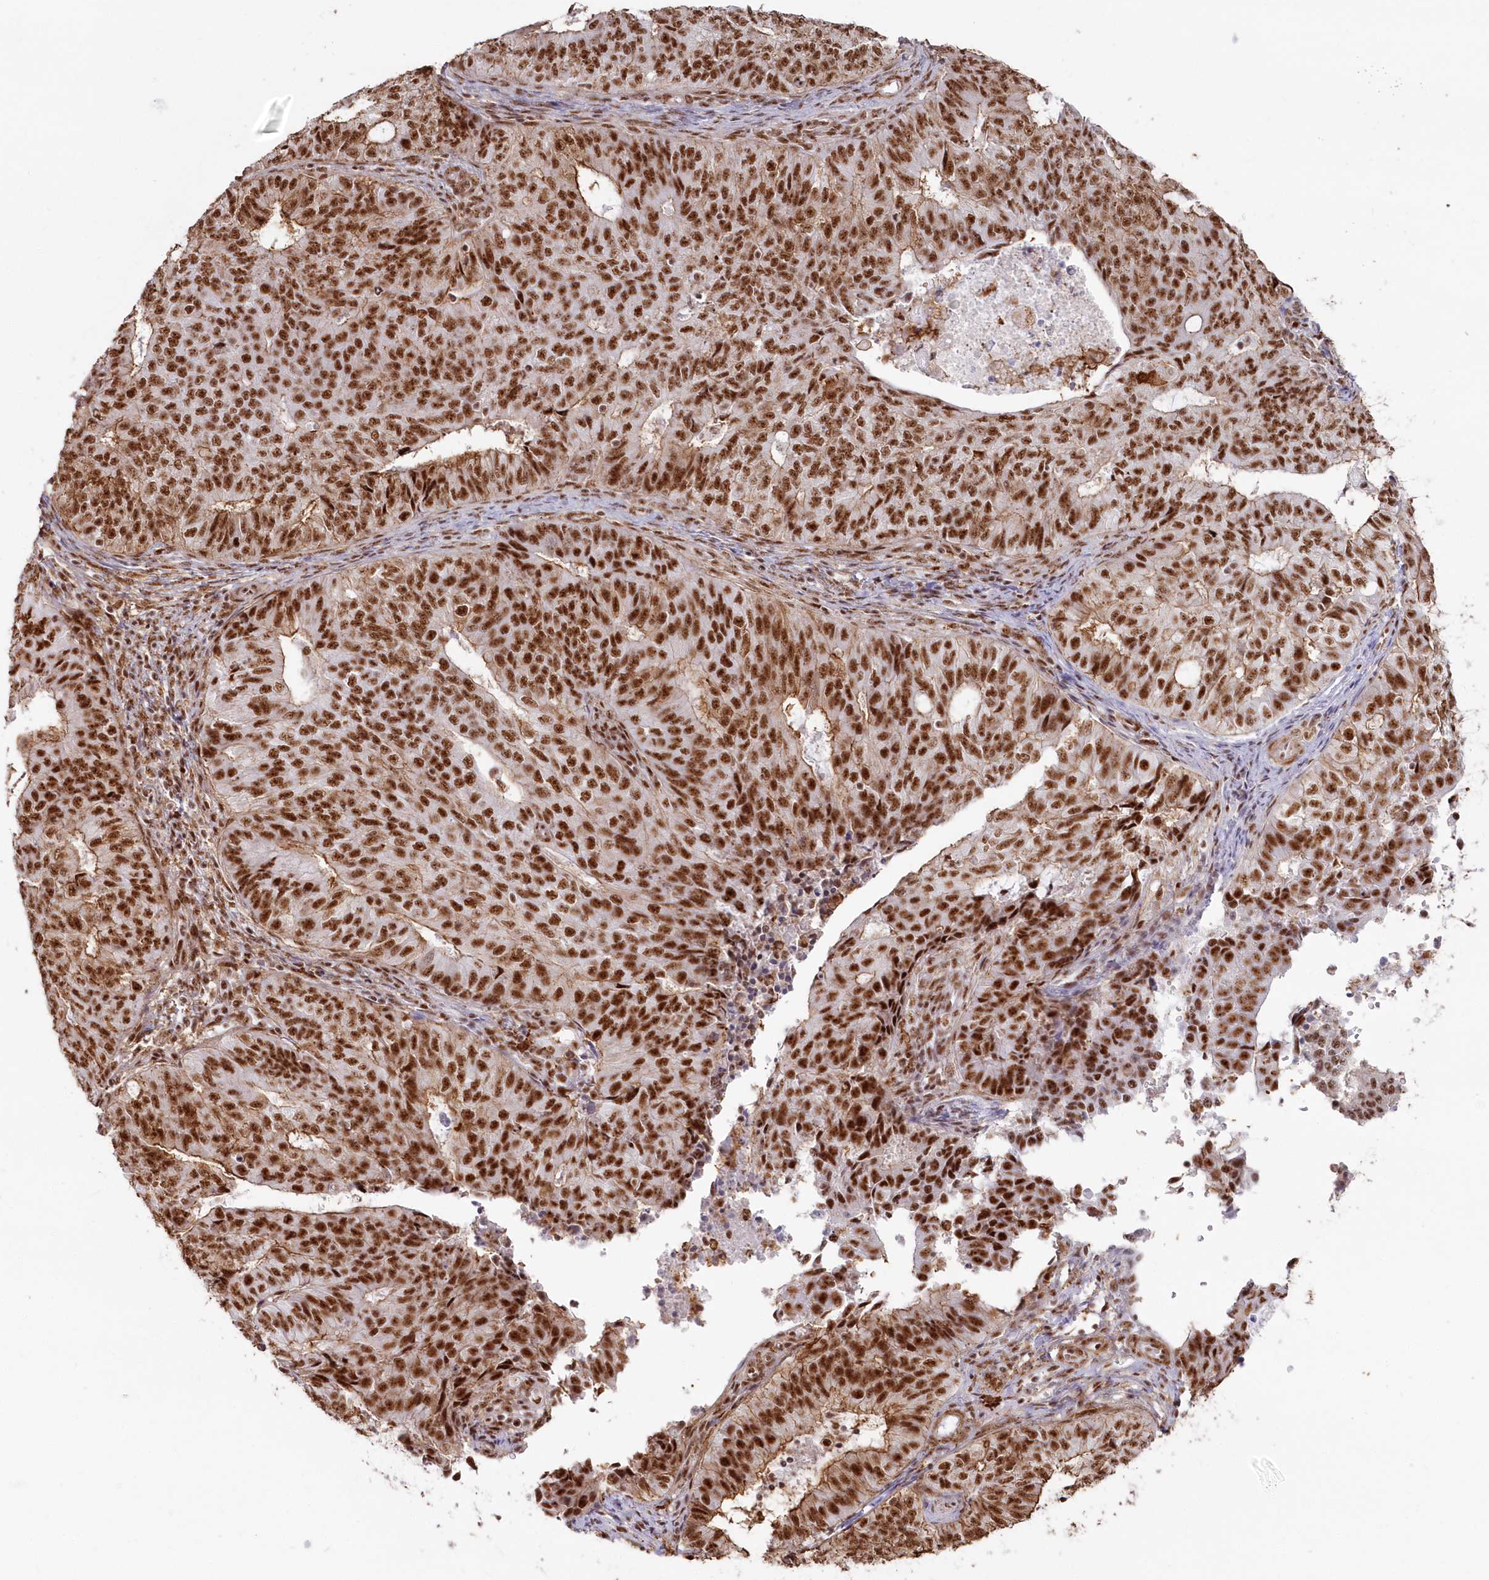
{"staining": {"intensity": "strong", "quantity": ">75%", "location": "nuclear"}, "tissue": "endometrial cancer", "cell_type": "Tumor cells", "image_type": "cancer", "snomed": [{"axis": "morphology", "description": "Adenocarcinoma, NOS"}, {"axis": "topography", "description": "Endometrium"}], "caption": "Endometrial cancer was stained to show a protein in brown. There is high levels of strong nuclear positivity in approximately >75% of tumor cells.", "gene": "DDX46", "patient": {"sex": "female", "age": 32}}